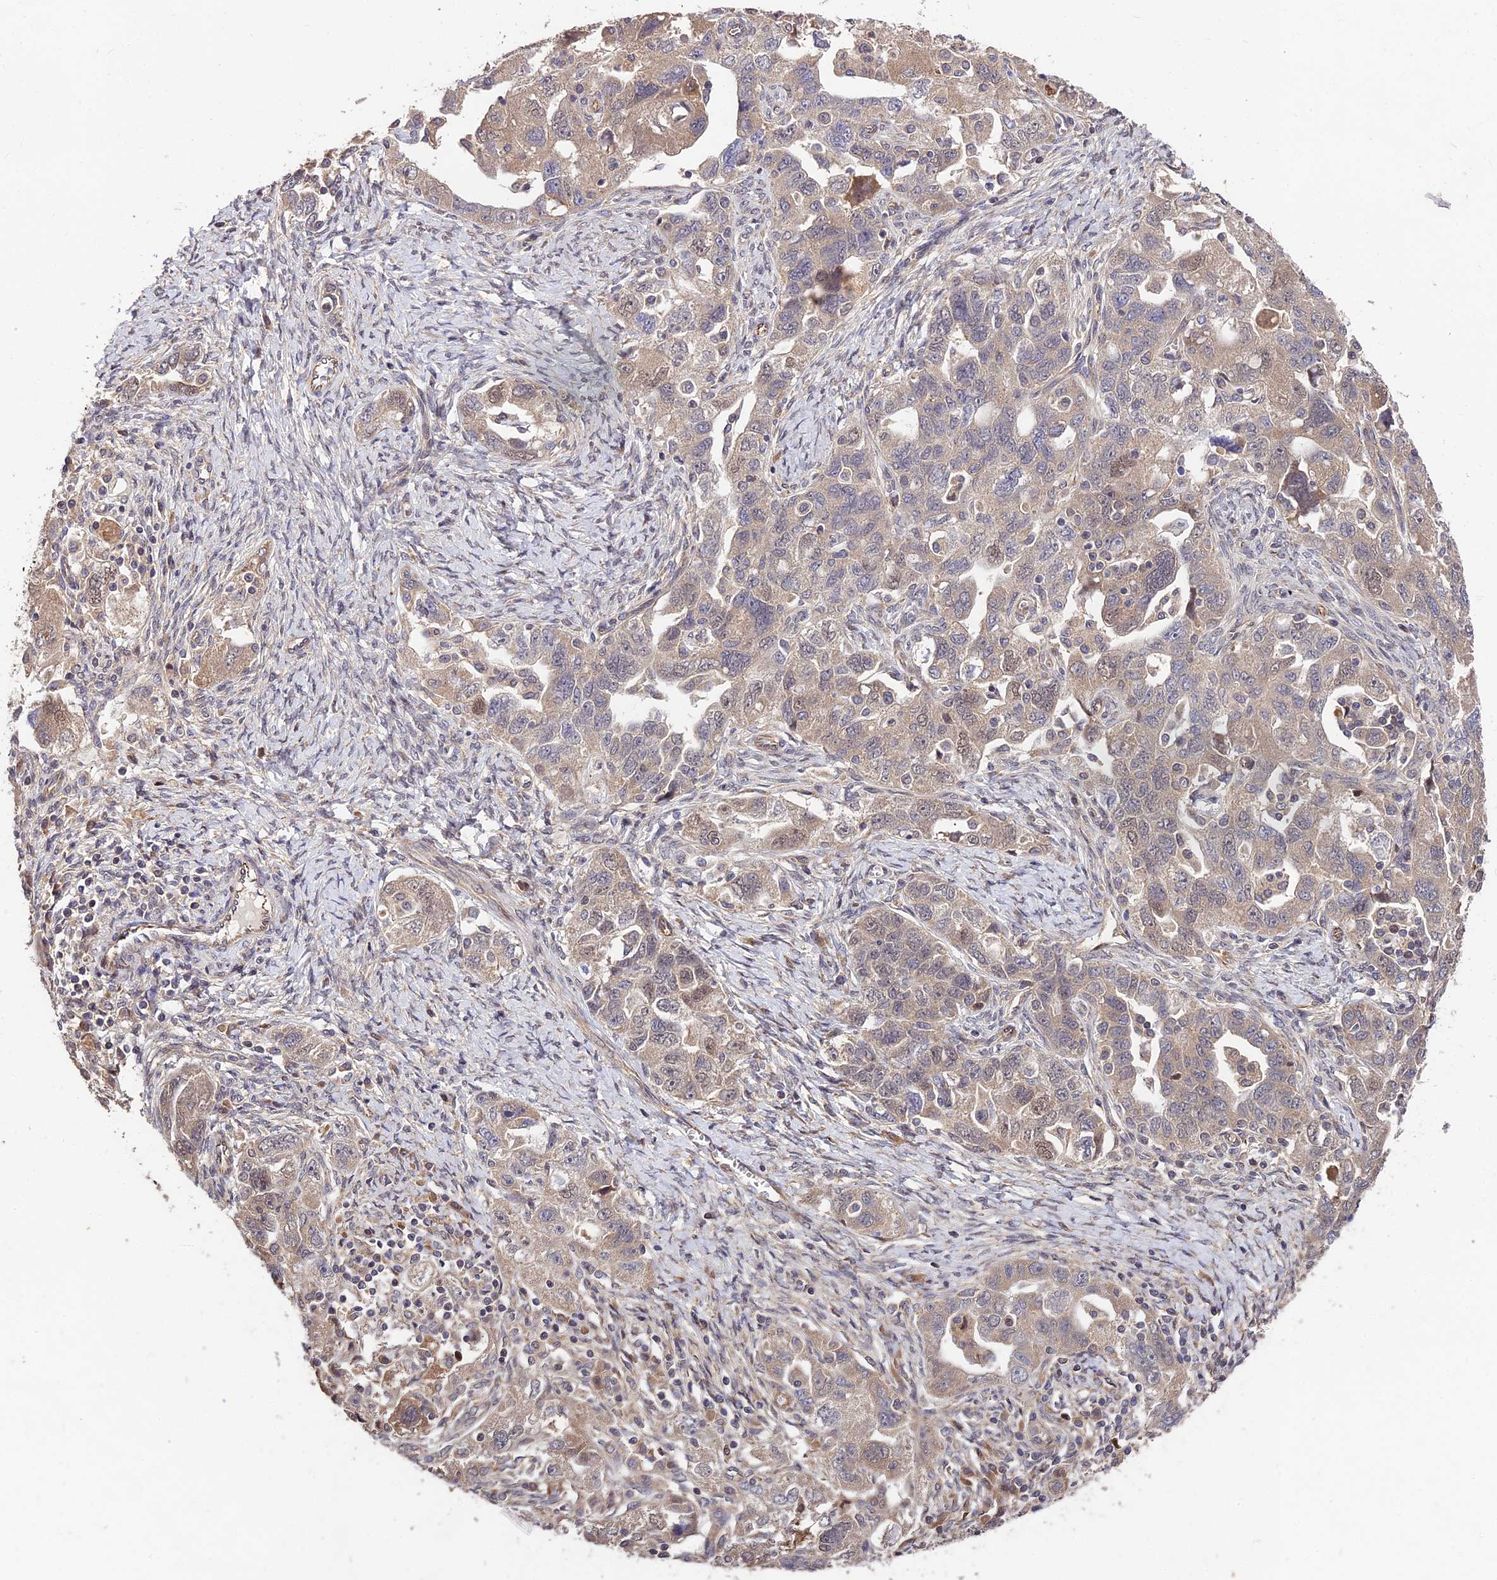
{"staining": {"intensity": "weak", "quantity": "25%-75%", "location": "cytoplasmic/membranous,nuclear"}, "tissue": "ovarian cancer", "cell_type": "Tumor cells", "image_type": "cancer", "snomed": [{"axis": "morphology", "description": "Carcinoma, NOS"}, {"axis": "morphology", "description": "Cystadenocarcinoma, serous, NOS"}, {"axis": "topography", "description": "Ovary"}], "caption": "DAB (3,3'-diaminobenzidine) immunohistochemical staining of carcinoma (ovarian) demonstrates weak cytoplasmic/membranous and nuclear protein expression in approximately 25%-75% of tumor cells.", "gene": "MKKS", "patient": {"sex": "female", "age": 69}}